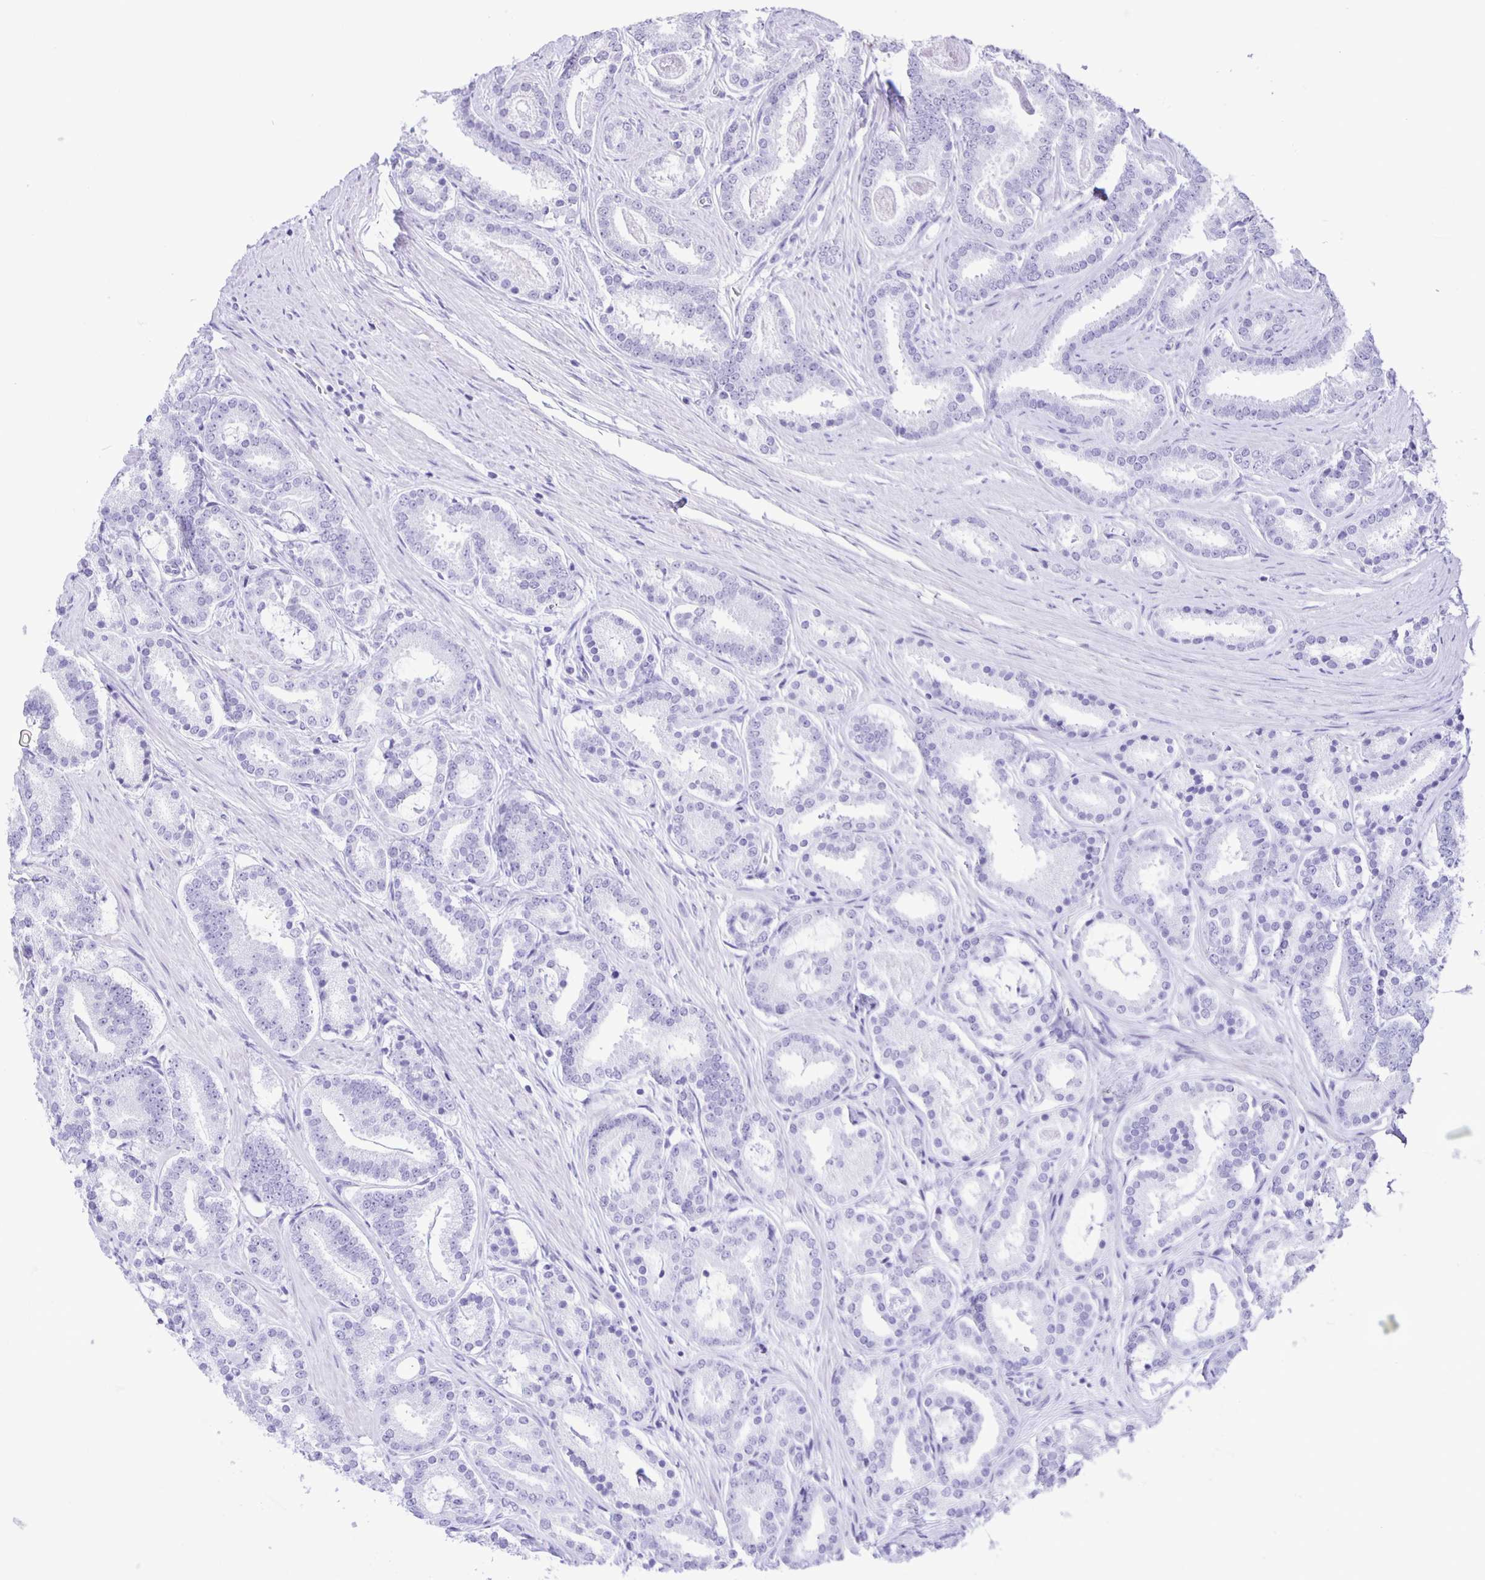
{"staining": {"intensity": "negative", "quantity": "none", "location": "none"}, "tissue": "prostate cancer", "cell_type": "Tumor cells", "image_type": "cancer", "snomed": [{"axis": "morphology", "description": "Adenocarcinoma, High grade"}, {"axis": "topography", "description": "Prostate"}], "caption": "This is an immunohistochemistry (IHC) micrograph of human prostate adenocarcinoma (high-grade). There is no expression in tumor cells.", "gene": "EZHIP", "patient": {"sex": "male", "age": 63}}